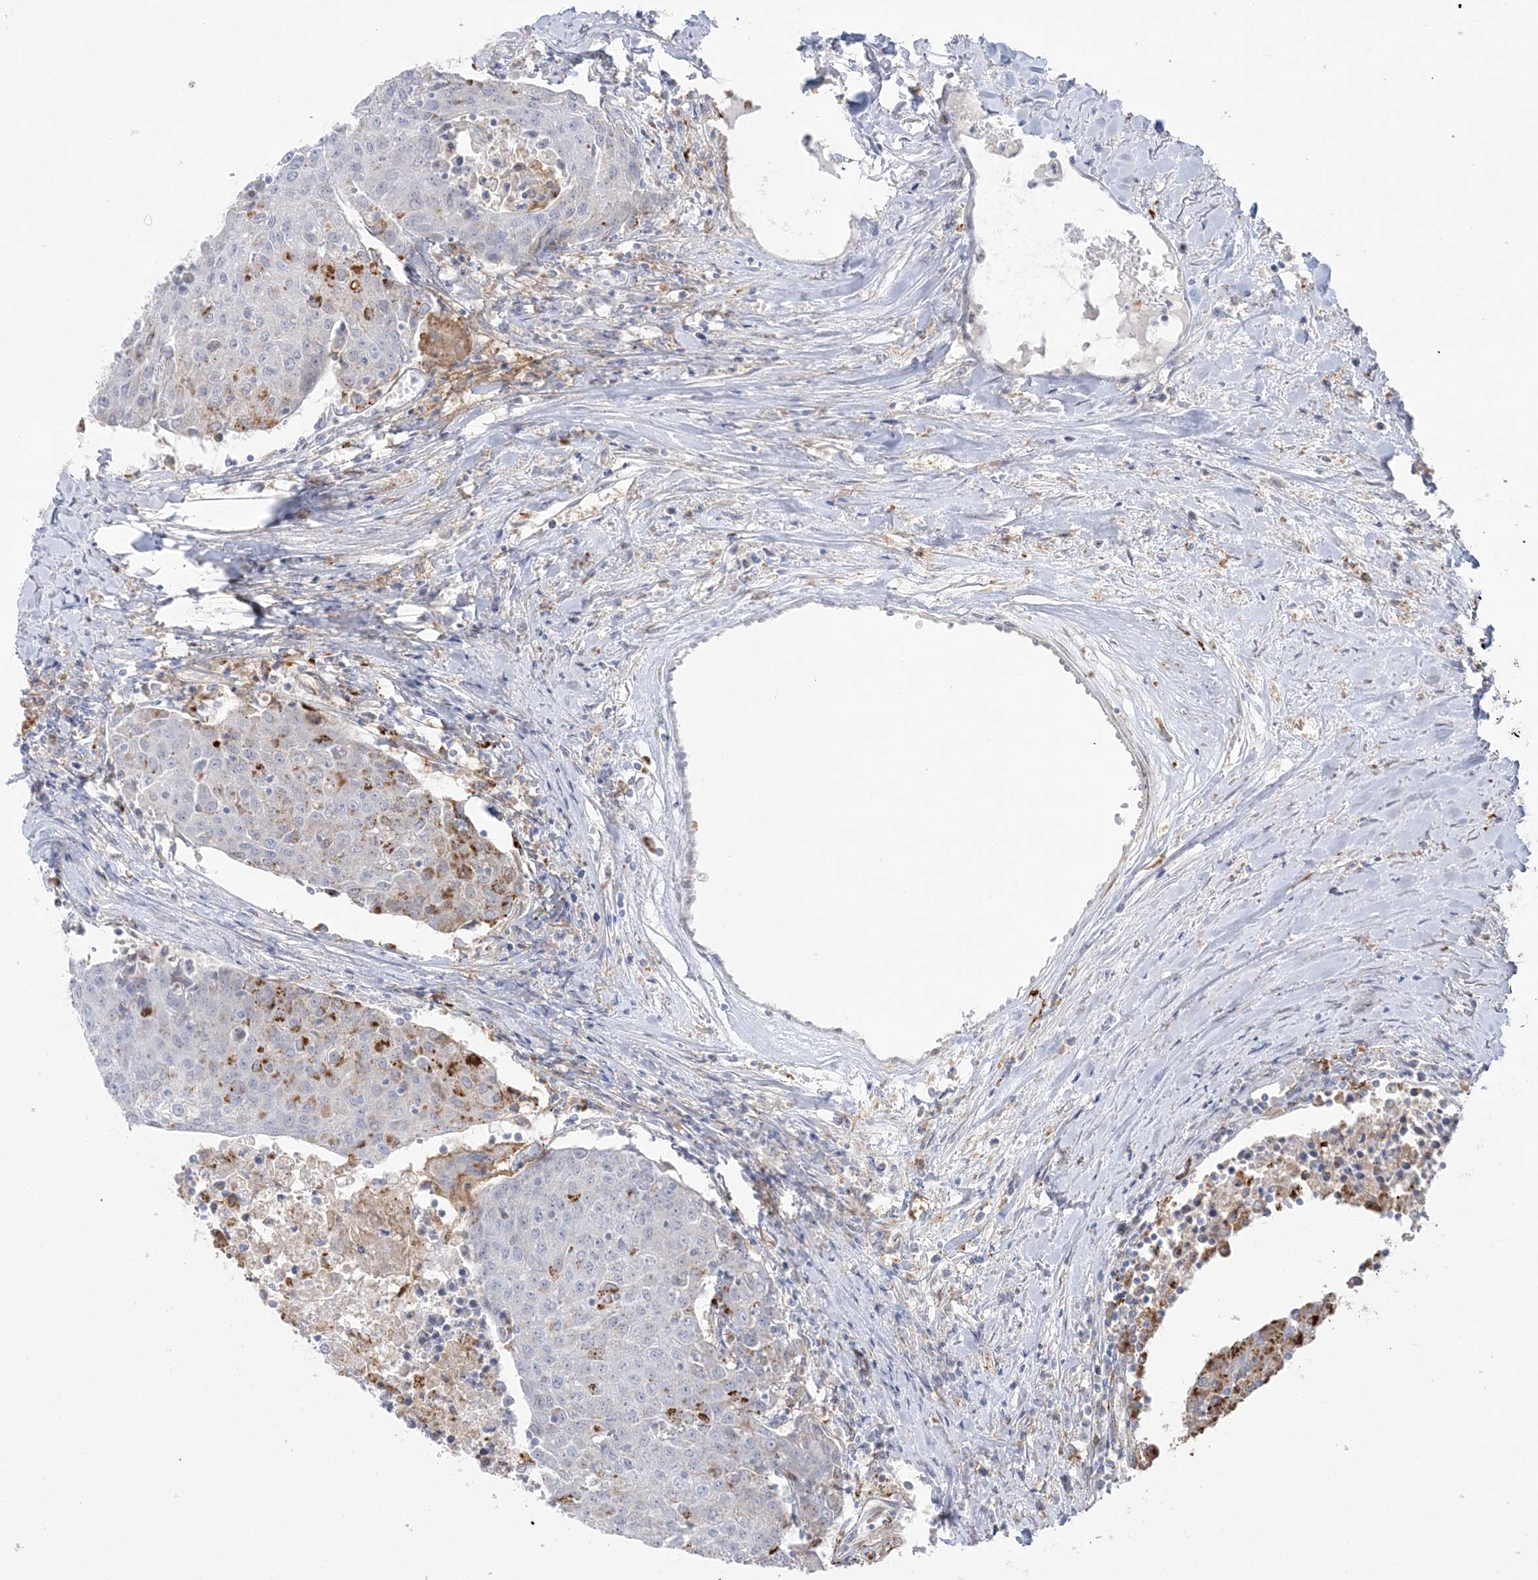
{"staining": {"intensity": "moderate", "quantity": "<25%", "location": "cytoplasmic/membranous"}, "tissue": "urothelial cancer", "cell_type": "Tumor cells", "image_type": "cancer", "snomed": [{"axis": "morphology", "description": "Urothelial carcinoma, High grade"}, {"axis": "topography", "description": "Urinary bladder"}], "caption": "Protein staining of urothelial carcinoma (high-grade) tissue demonstrates moderate cytoplasmic/membranous positivity in about <25% of tumor cells.", "gene": "HAAO", "patient": {"sex": "female", "age": 85}}